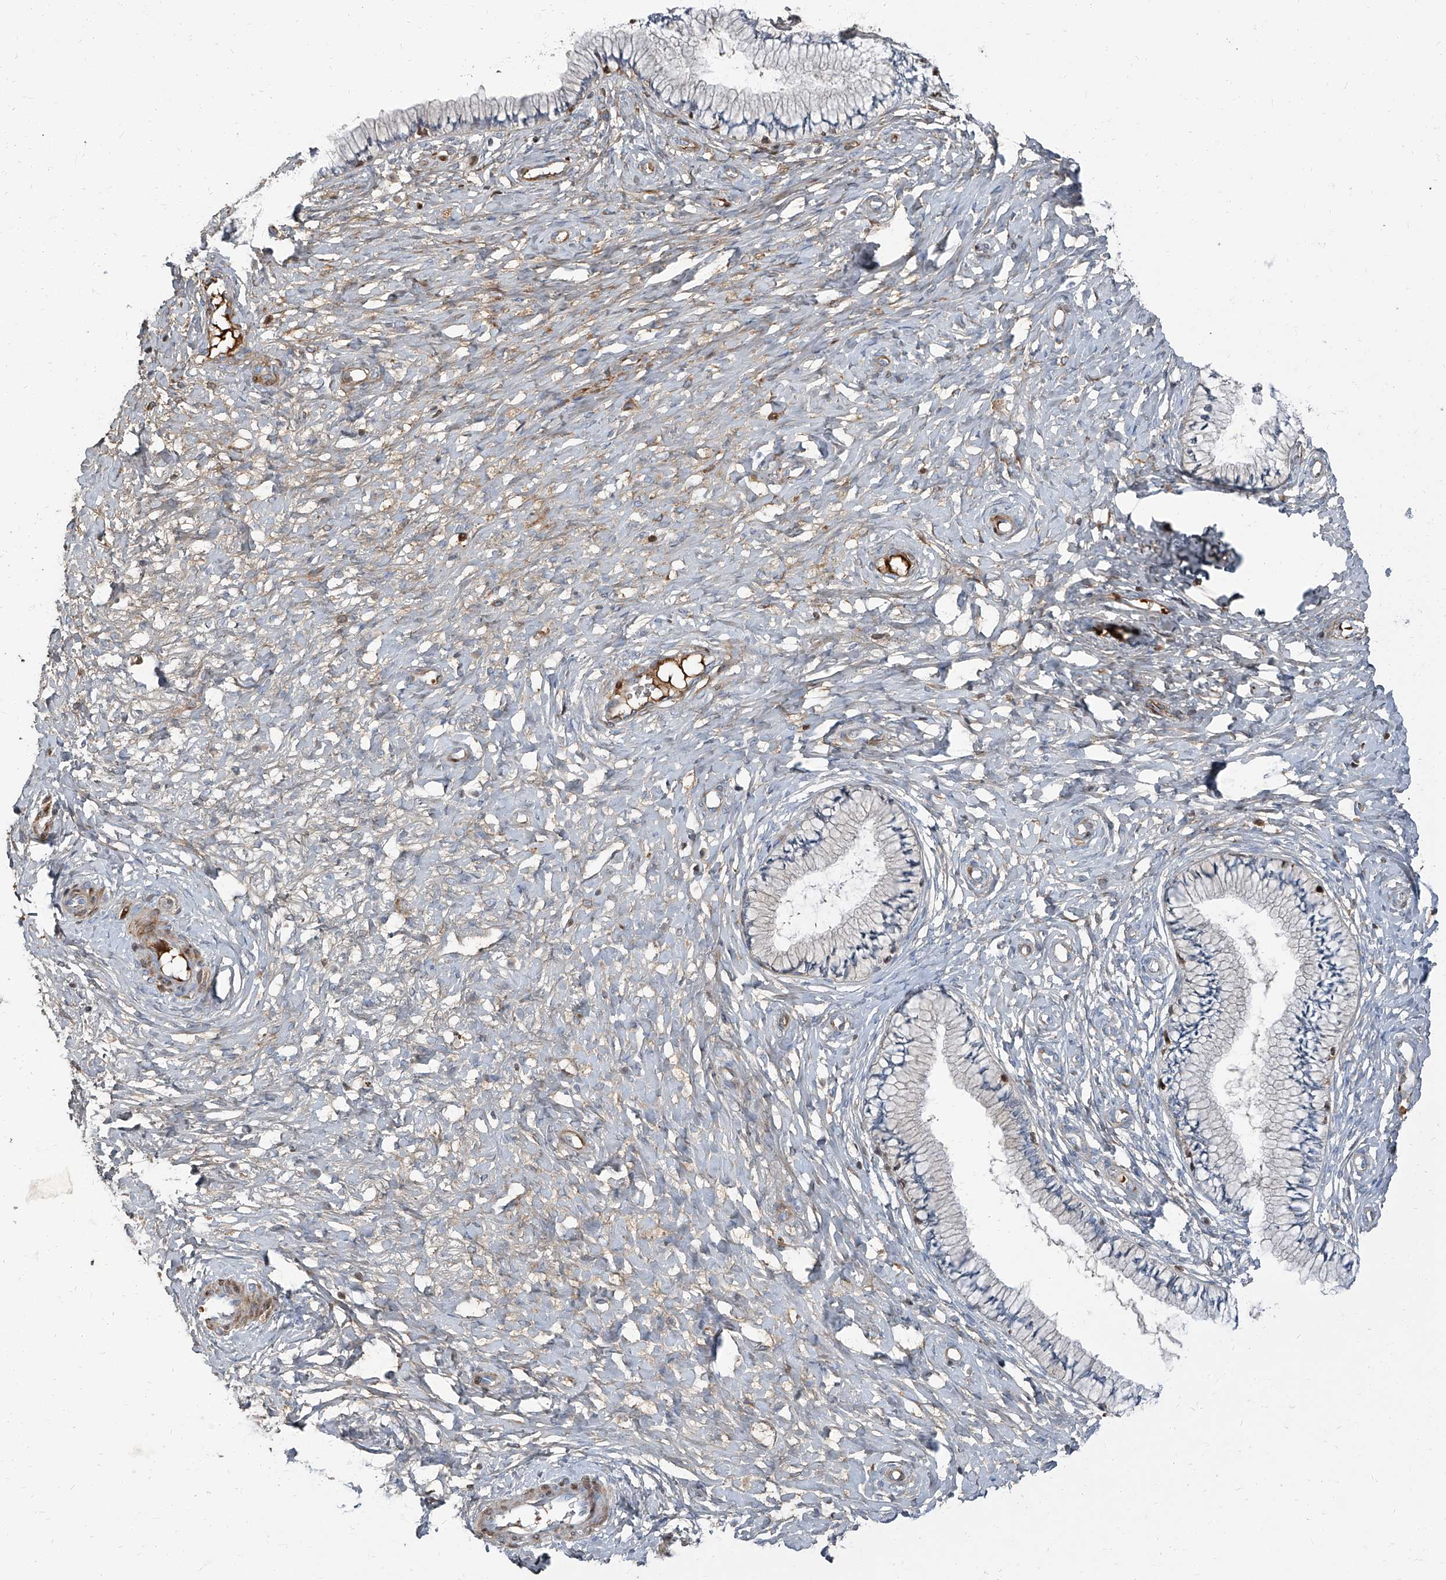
{"staining": {"intensity": "negative", "quantity": "none", "location": "none"}, "tissue": "cervix", "cell_type": "Glandular cells", "image_type": "normal", "snomed": [{"axis": "morphology", "description": "Normal tissue, NOS"}, {"axis": "topography", "description": "Cervix"}], "caption": "DAB immunohistochemical staining of benign cervix exhibits no significant staining in glandular cells. (DAB (3,3'-diaminobenzidine) immunohistochemistry (IHC) with hematoxylin counter stain).", "gene": "HOXA3", "patient": {"sex": "female", "age": 36}}